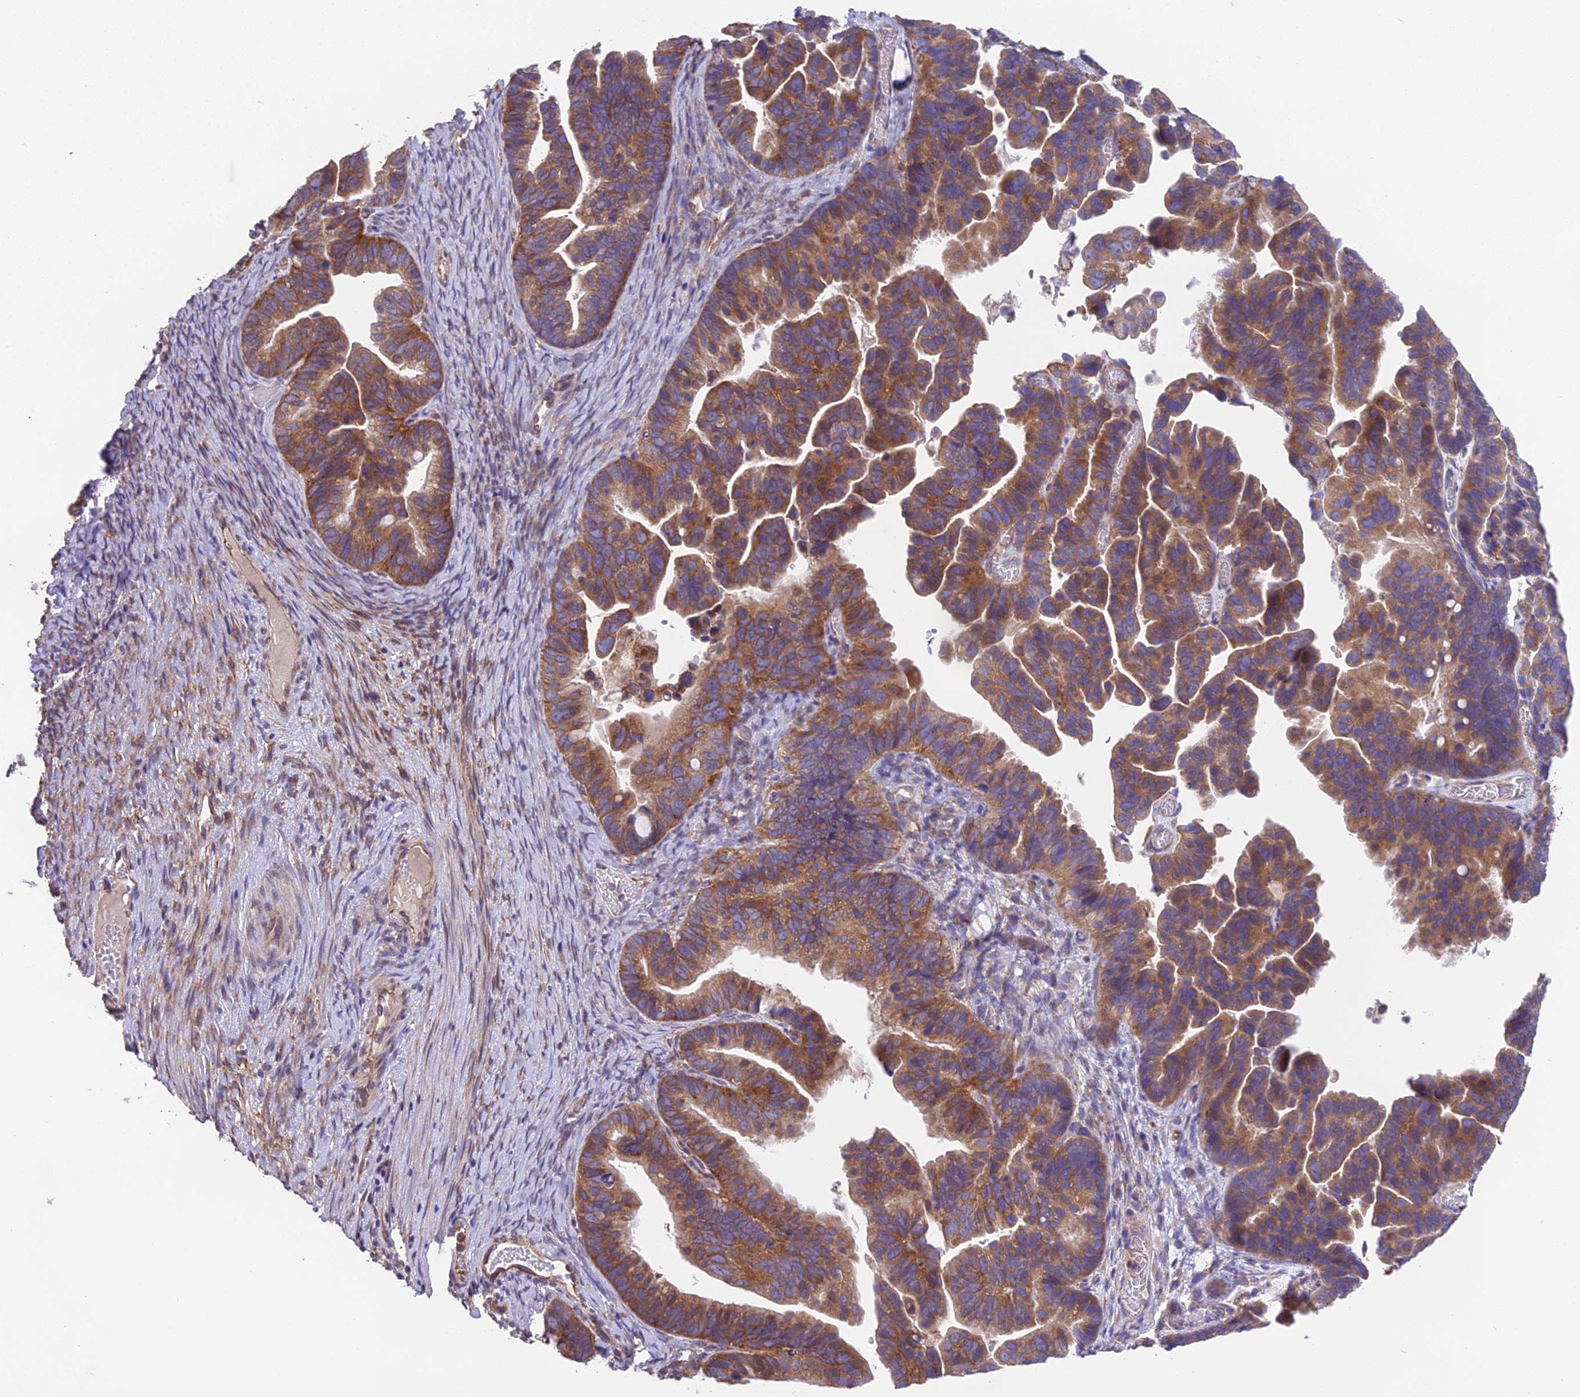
{"staining": {"intensity": "moderate", "quantity": ">75%", "location": "cytoplasmic/membranous"}, "tissue": "ovarian cancer", "cell_type": "Tumor cells", "image_type": "cancer", "snomed": [{"axis": "morphology", "description": "Cystadenocarcinoma, serous, NOS"}, {"axis": "topography", "description": "Ovary"}], "caption": "Brown immunohistochemical staining in serous cystadenocarcinoma (ovarian) displays moderate cytoplasmic/membranous staining in approximately >75% of tumor cells. (IHC, brightfield microscopy, high magnification).", "gene": "BLOC1S4", "patient": {"sex": "female", "age": 56}}